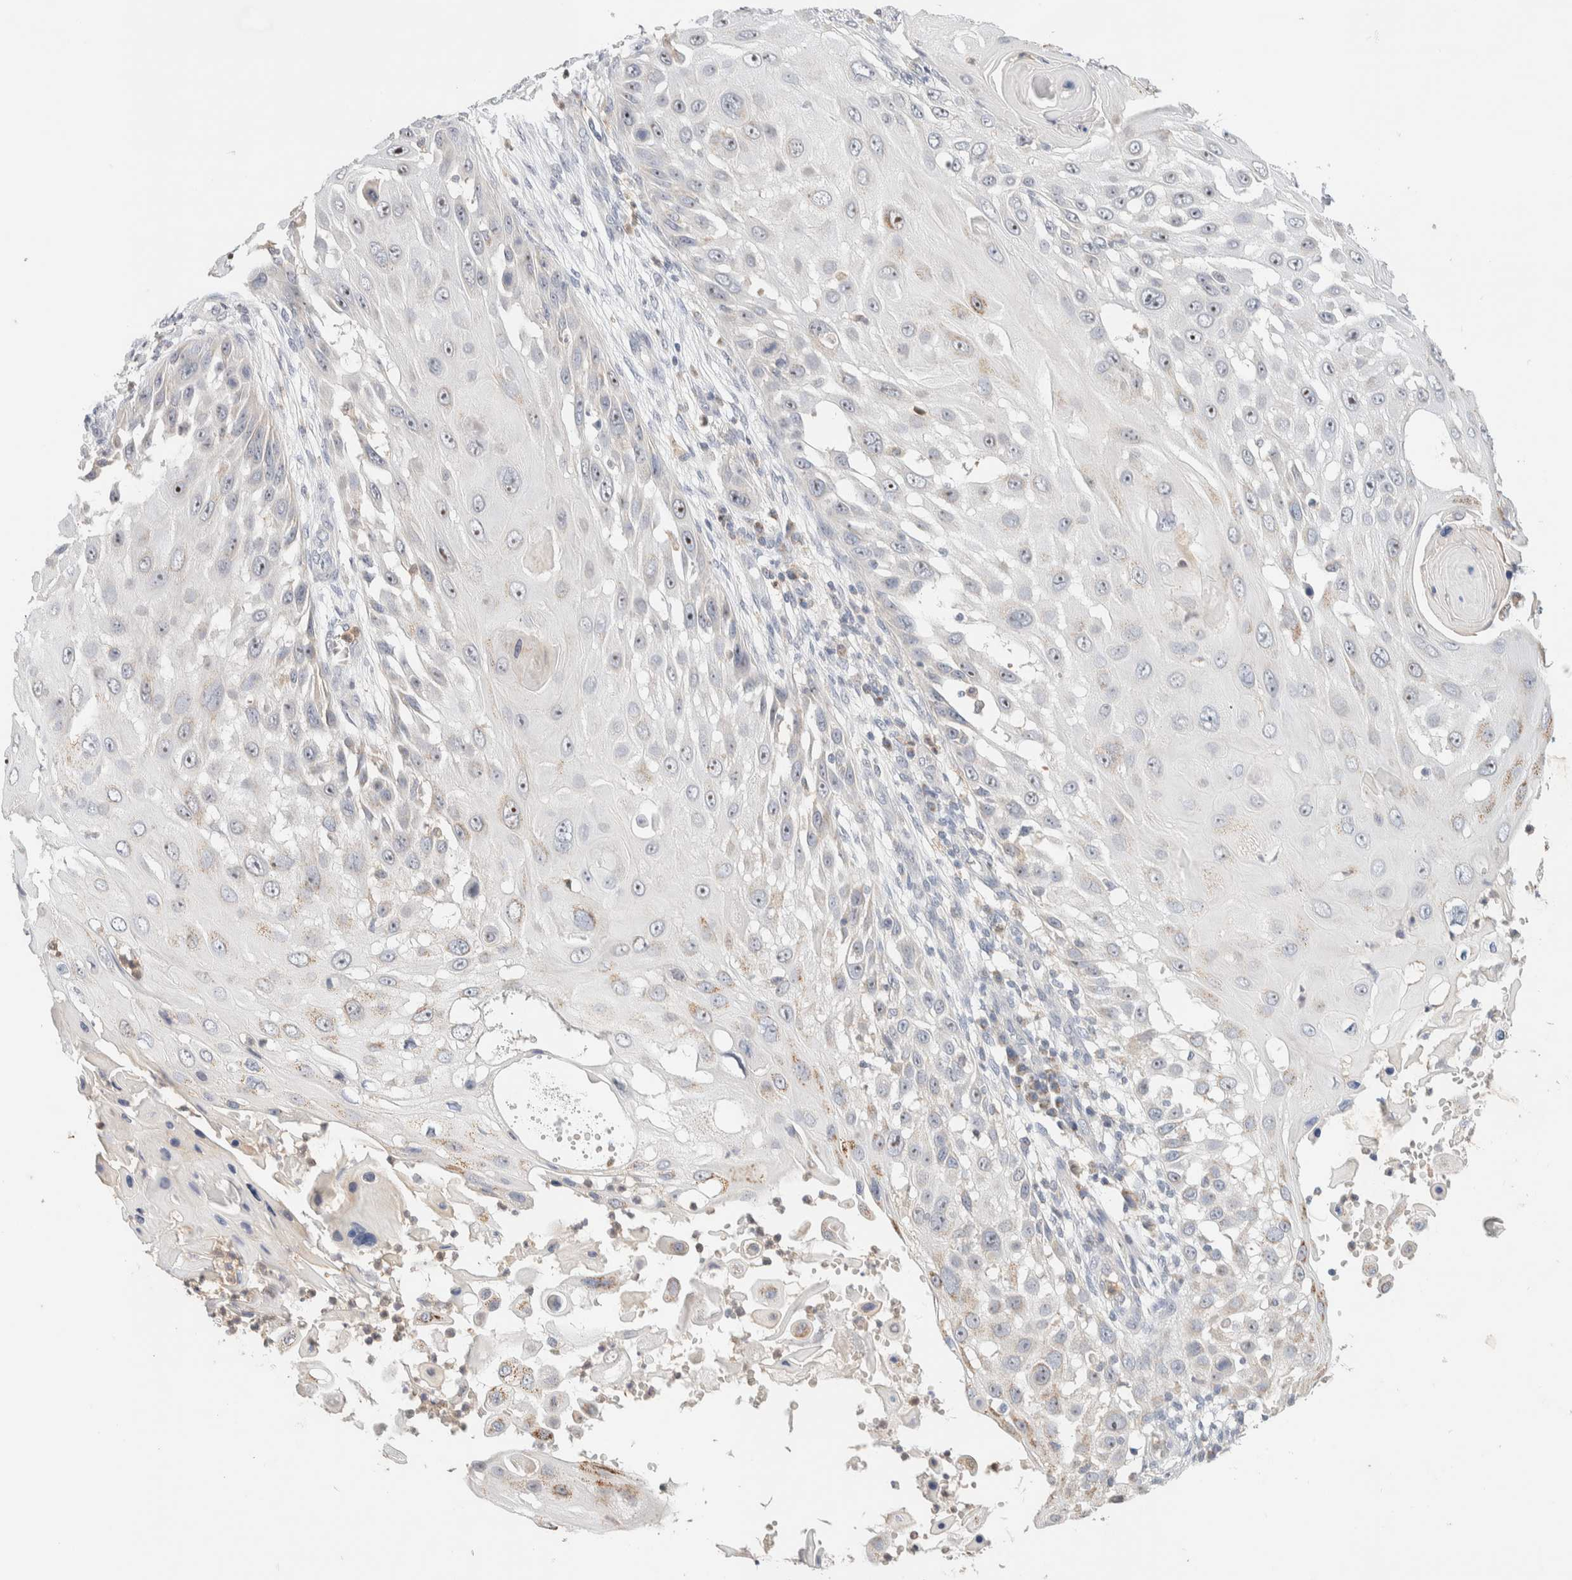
{"staining": {"intensity": "weak", "quantity": "<25%", "location": "cytoplasmic/membranous"}, "tissue": "skin cancer", "cell_type": "Tumor cells", "image_type": "cancer", "snomed": [{"axis": "morphology", "description": "Squamous cell carcinoma, NOS"}, {"axis": "topography", "description": "Skin"}], "caption": "The image displays no staining of tumor cells in squamous cell carcinoma (skin). Brightfield microscopy of immunohistochemistry (IHC) stained with DAB (brown) and hematoxylin (blue), captured at high magnification.", "gene": "HDHD3", "patient": {"sex": "female", "age": 44}}